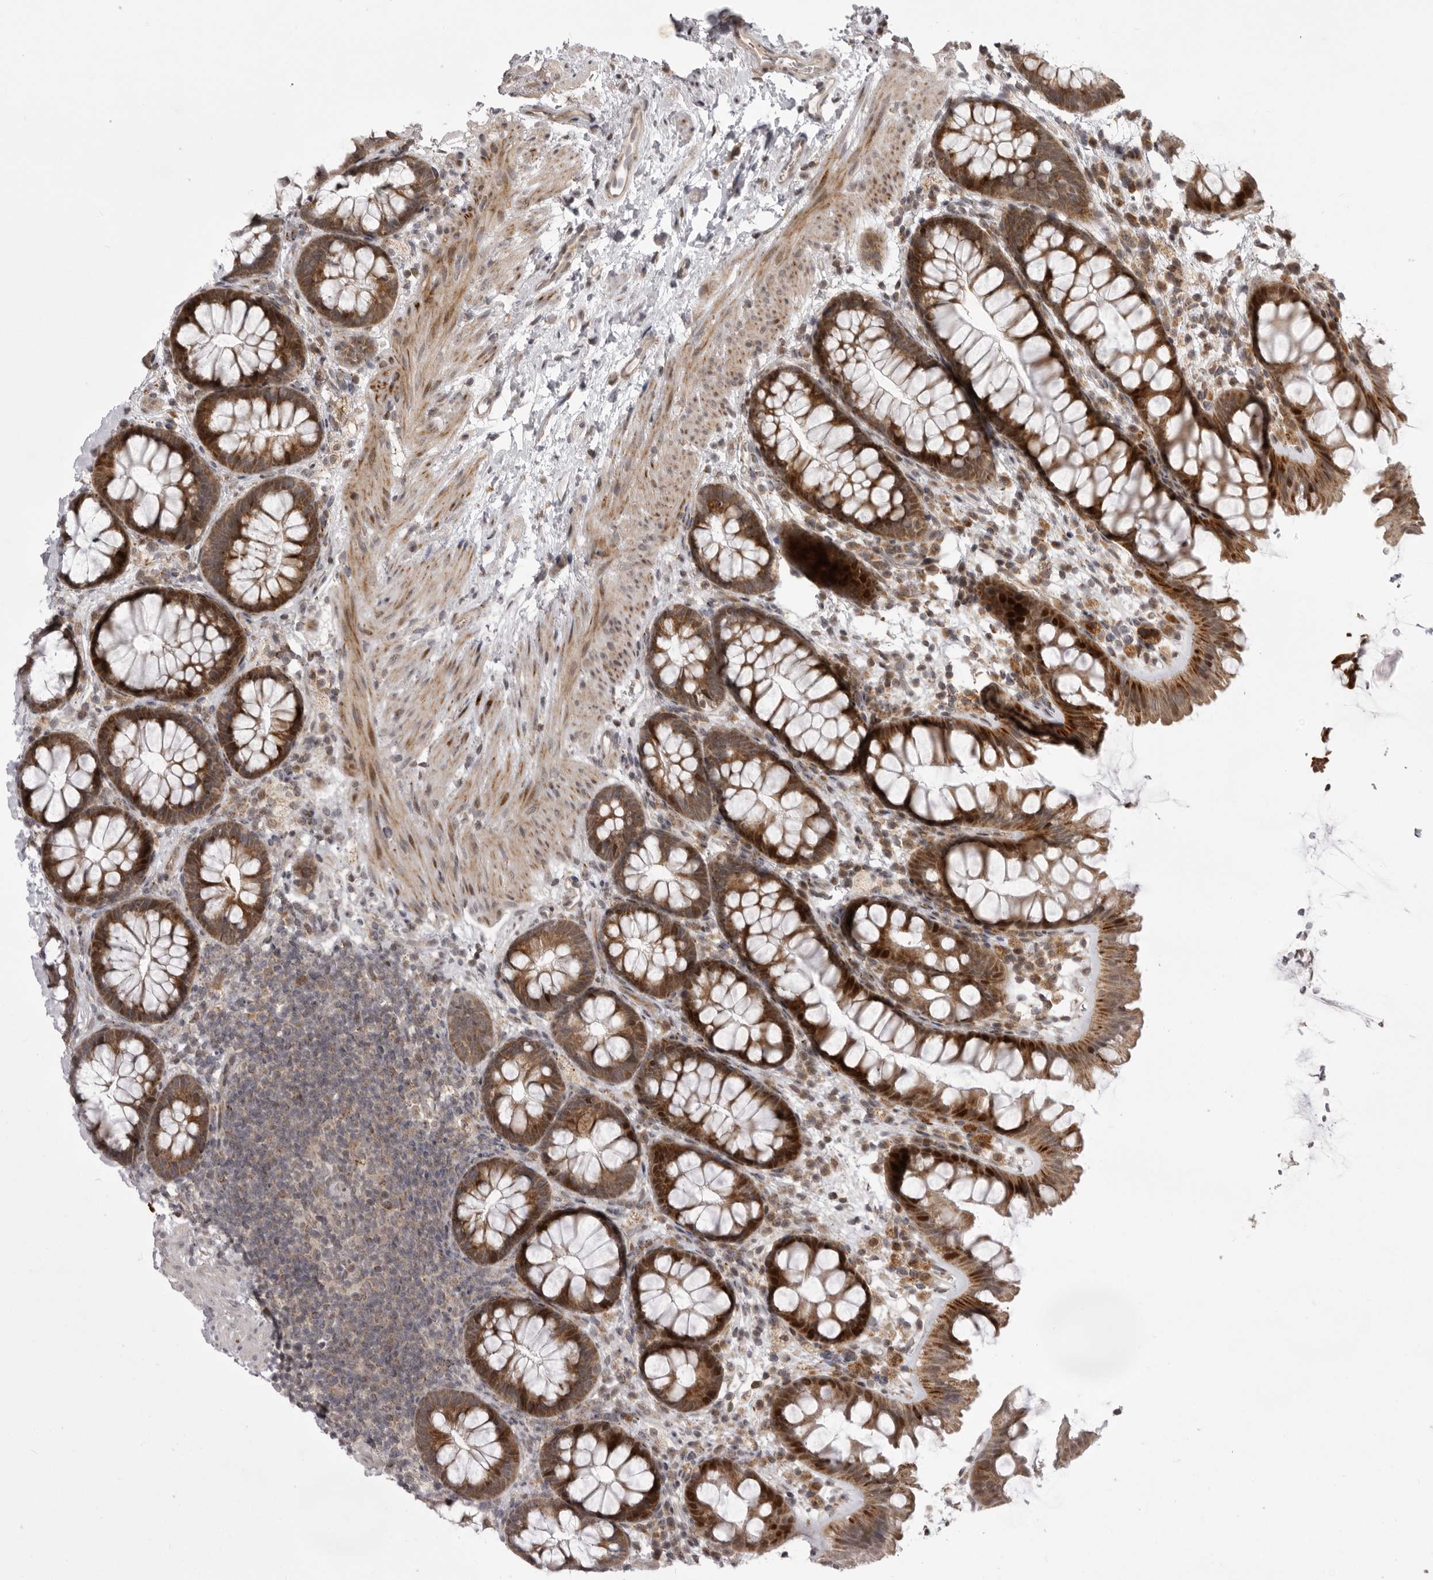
{"staining": {"intensity": "moderate", "quantity": ">75%", "location": "cytoplasmic/membranous"}, "tissue": "colon", "cell_type": "Endothelial cells", "image_type": "normal", "snomed": [{"axis": "morphology", "description": "Normal tissue, NOS"}, {"axis": "topography", "description": "Colon"}], "caption": "Colon stained with DAB (3,3'-diaminobenzidine) immunohistochemistry demonstrates medium levels of moderate cytoplasmic/membranous positivity in about >75% of endothelial cells. The staining was performed using DAB, with brown indicating positive protein expression. Nuclei are stained blue with hematoxylin.", "gene": "C1orf109", "patient": {"sex": "female", "age": 62}}